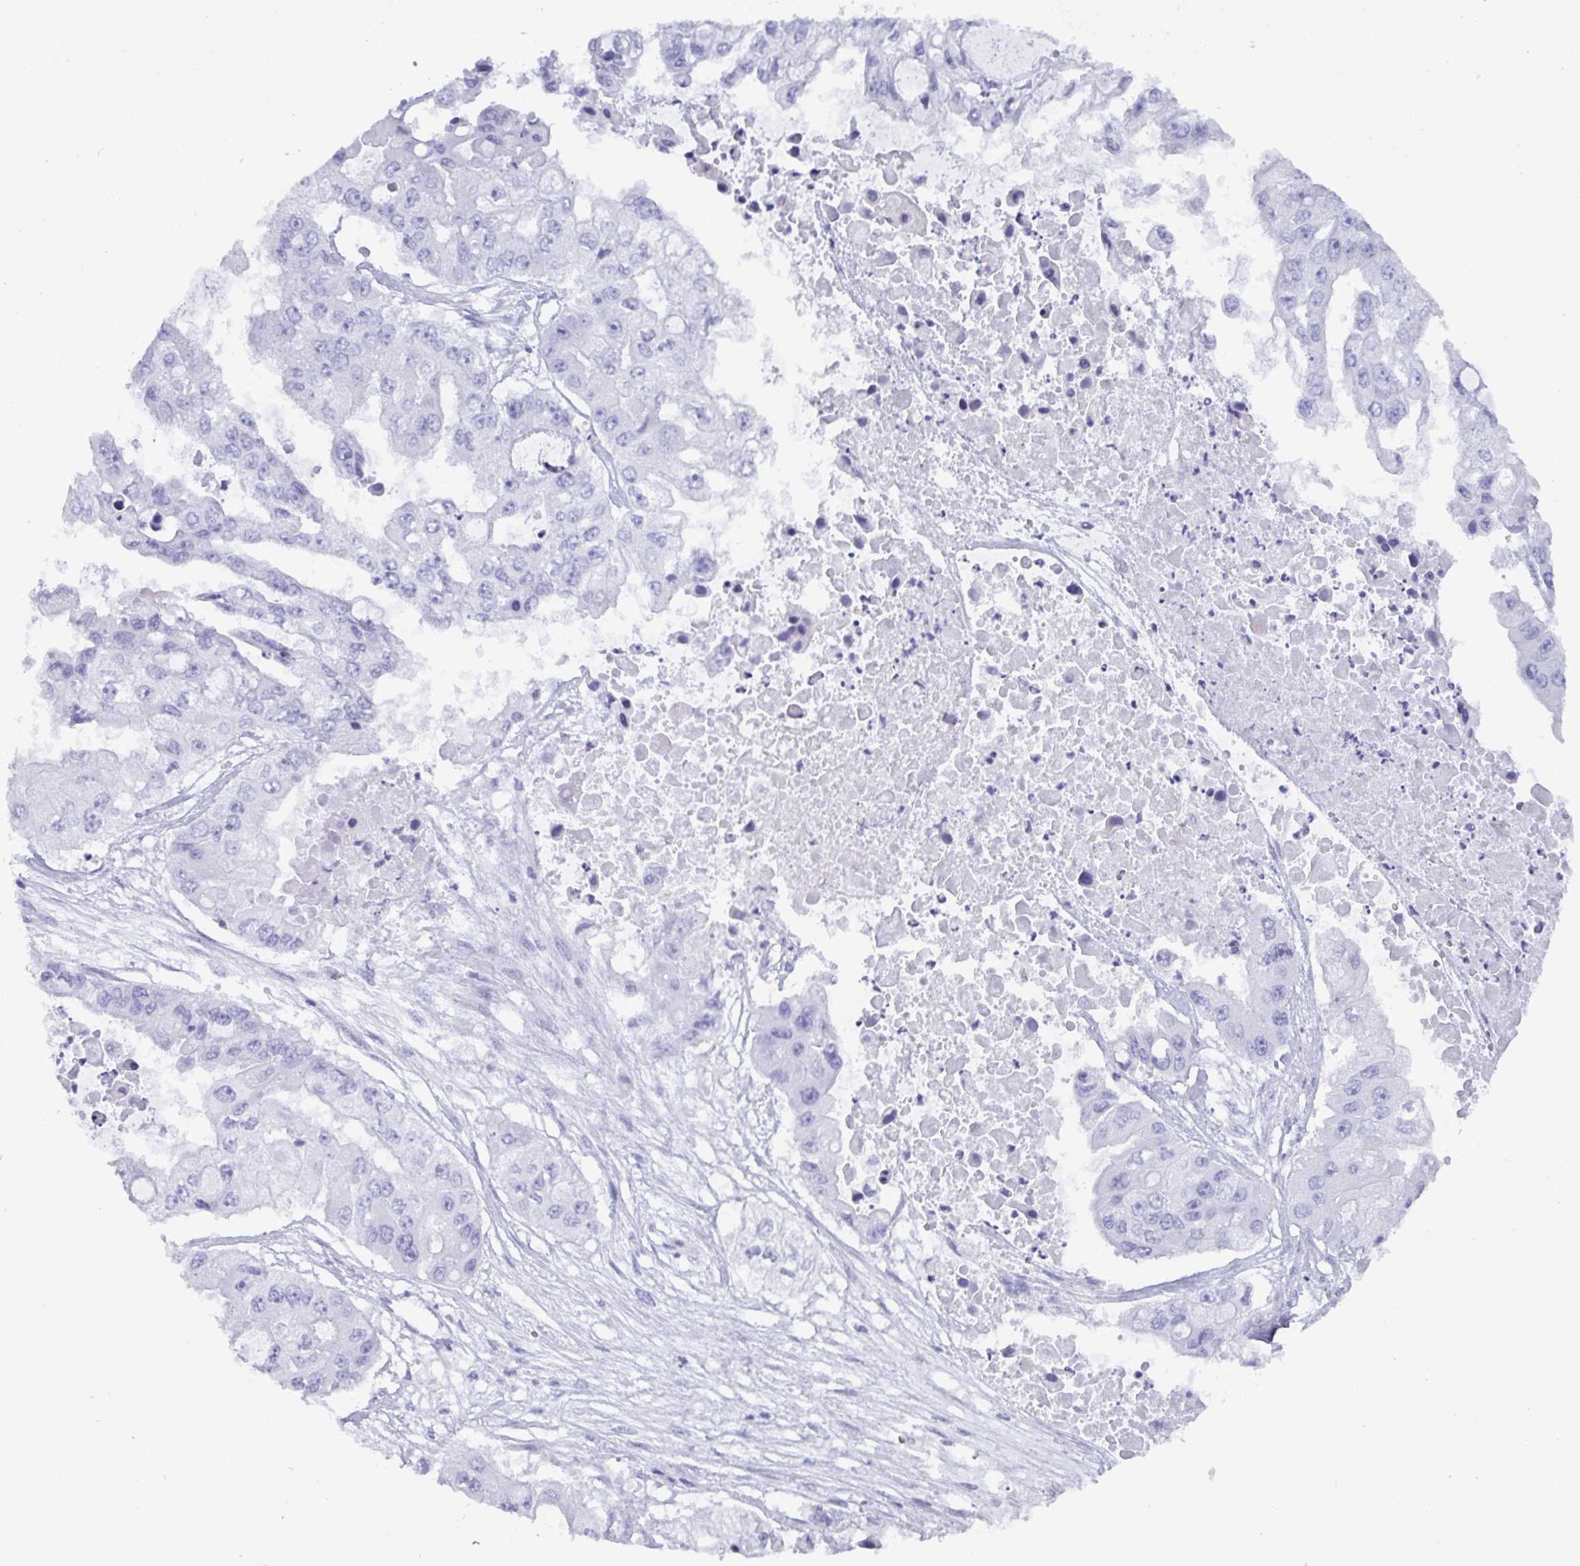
{"staining": {"intensity": "negative", "quantity": "none", "location": "none"}, "tissue": "ovarian cancer", "cell_type": "Tumor cells", "image_type": "cancer", "snomed": [{"axis": "morphology", "description": "Cystadenocarcinoma, serous, NOS"}, {"axis": "topography", "description": "Ovary"}], "caption": "Histopathology image shows no protein staining in tumor cells of serous cystadenocarcinoma (ovarian) tissue.", "gene": "C4orf33", "patient": {"sex": "female", "age": 56}}